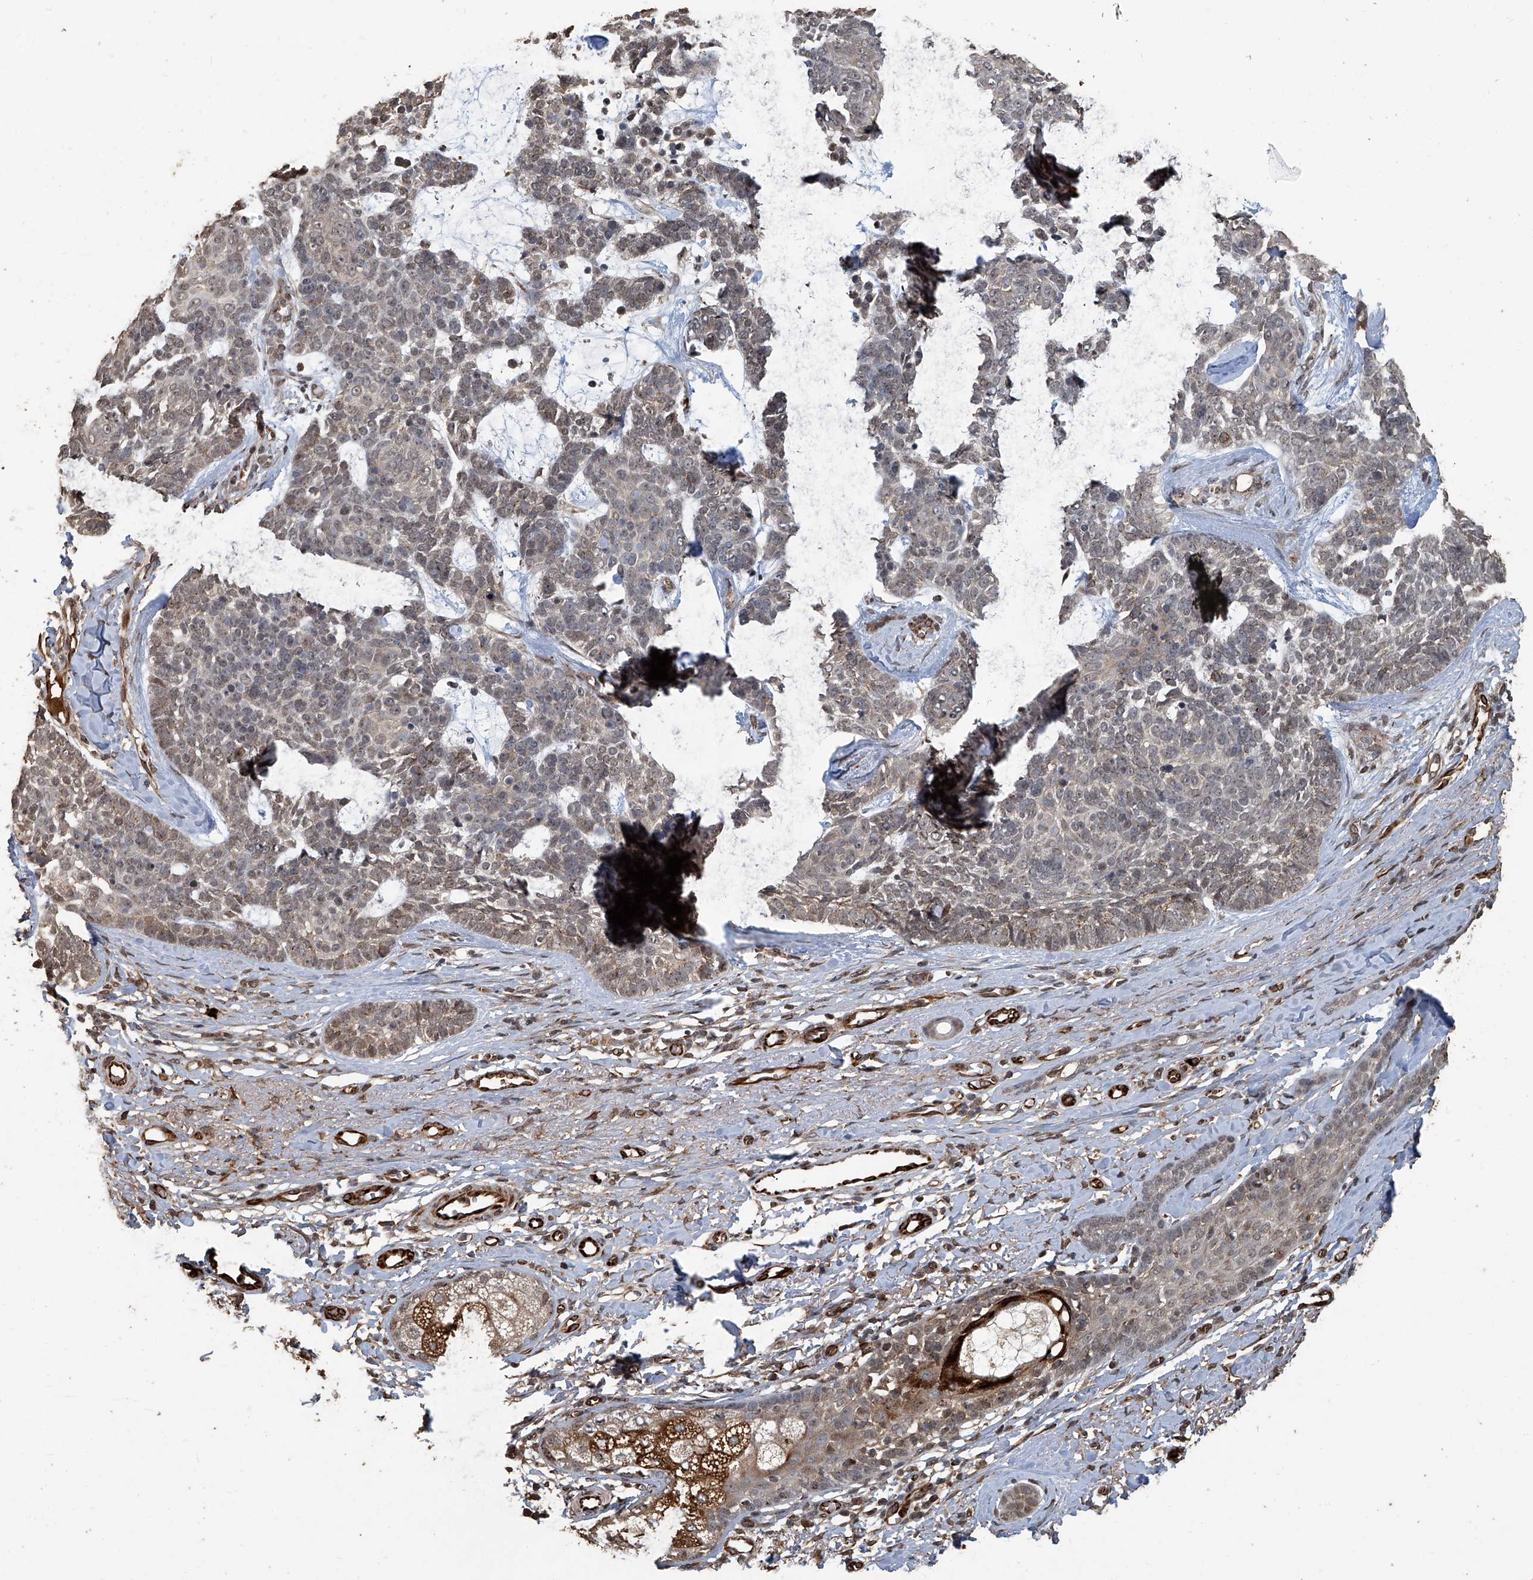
{"staining": {"intensity": "negative", "quantity": "none", "location": "none"}, "tissue": "skin cancer", "cell_type": "Tumor cells", "image_type": "cancer", "snomed": [{"axis": "morphology", "description": "Basal cell carcinoma"}, {"axis": "topography", "description": "Skin"}], "caption": "Micrograph shows no significant protein staining in tumor cells of skin cancer.", "gene": "GPR132", "patient": {"sex": "female", "age": 81}}